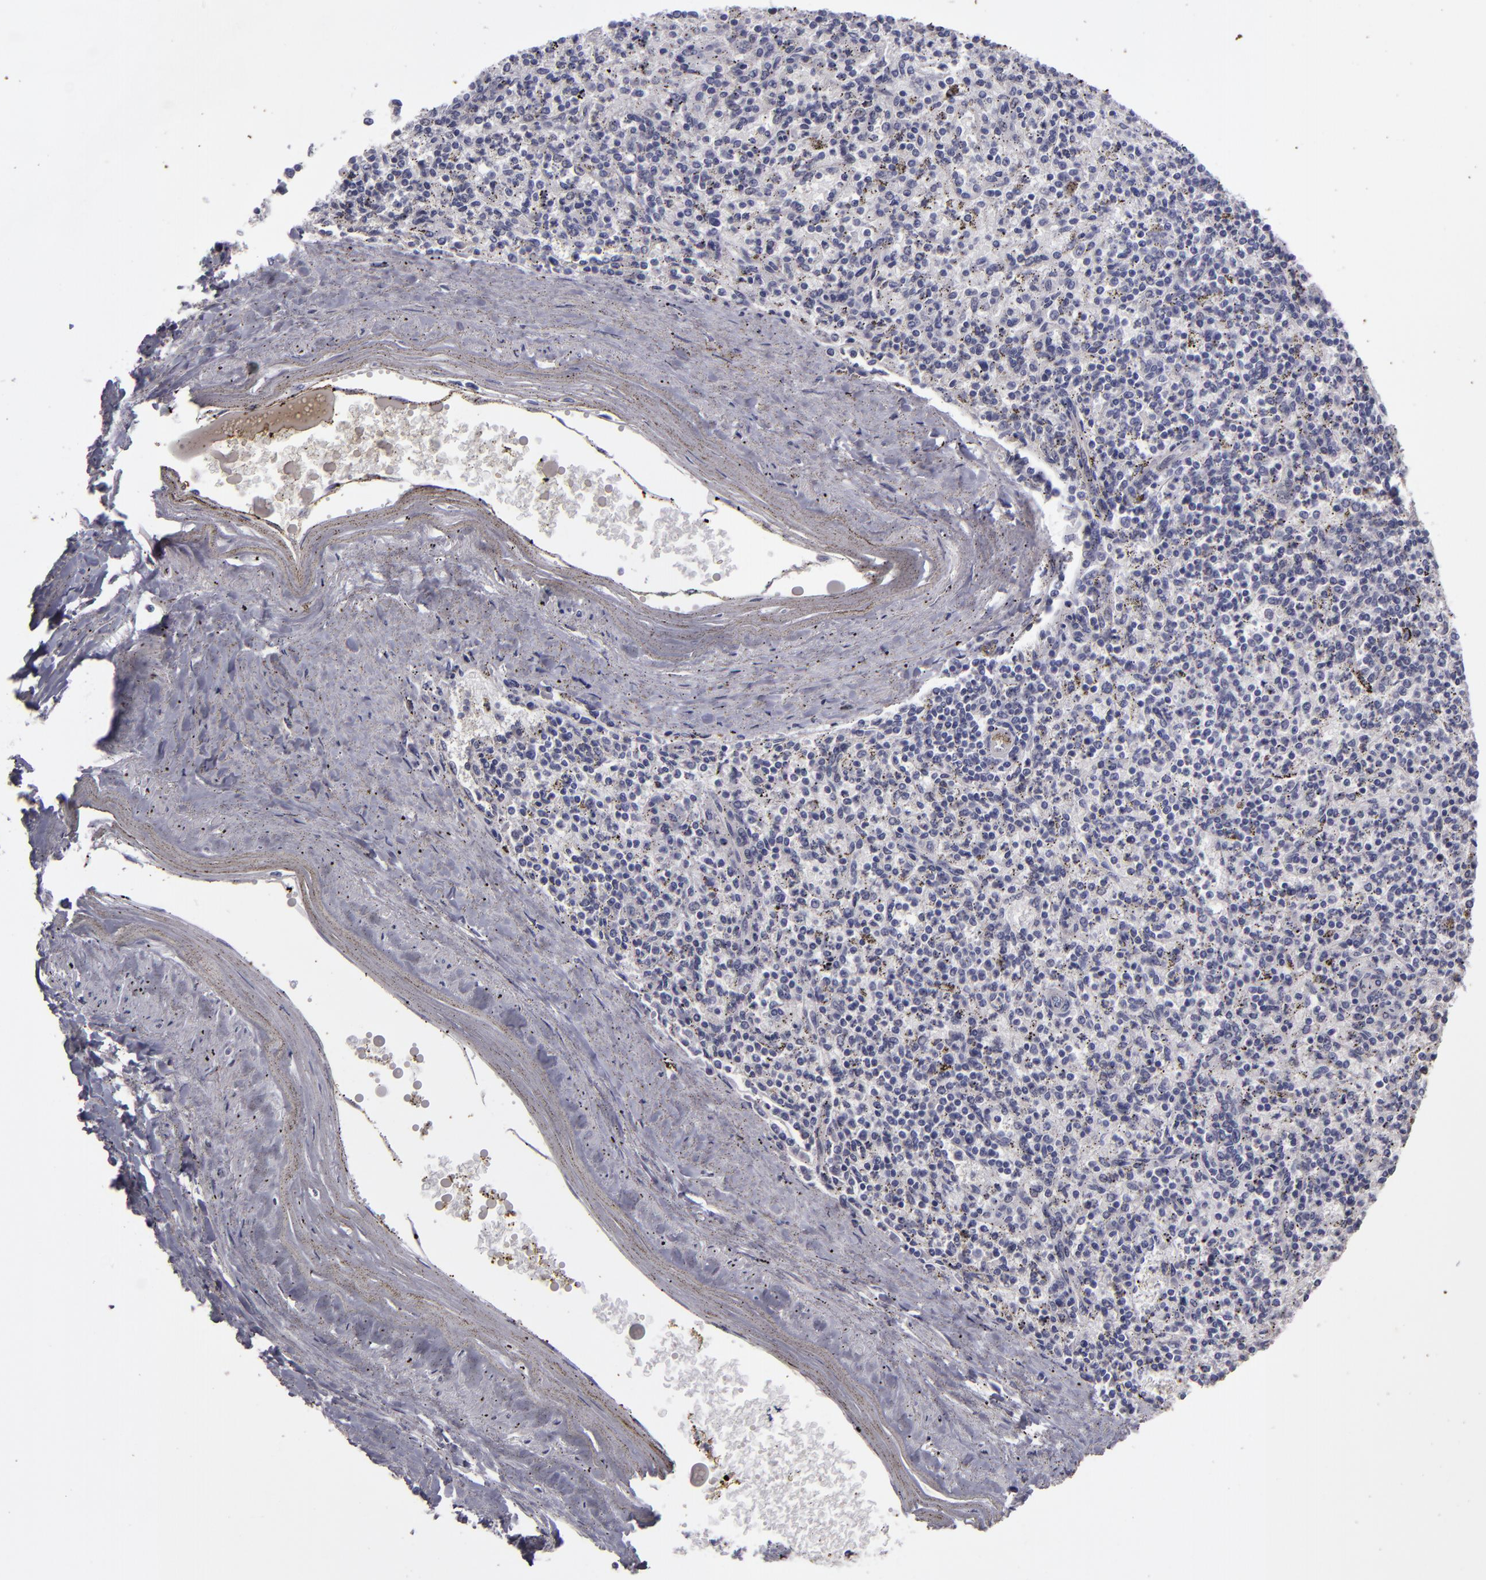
{"staining": {"intensity": "negative", "quantity": "none", "location": "none"}, "tissue": "spleen", "cell_type": "Cells in red pulp", "image_type": "normal", "snomed": [{"axis": "morphology", "description": "Normal tissue, NOS"}, {"axis": "topography", "description": "Spleen"}], "caption": "The immunohistochemistry micrograph has no significant positivity in cells in red pulp of spleen.", "gene": "SNCB", "patient": {"sex": "male", "age": 72}}